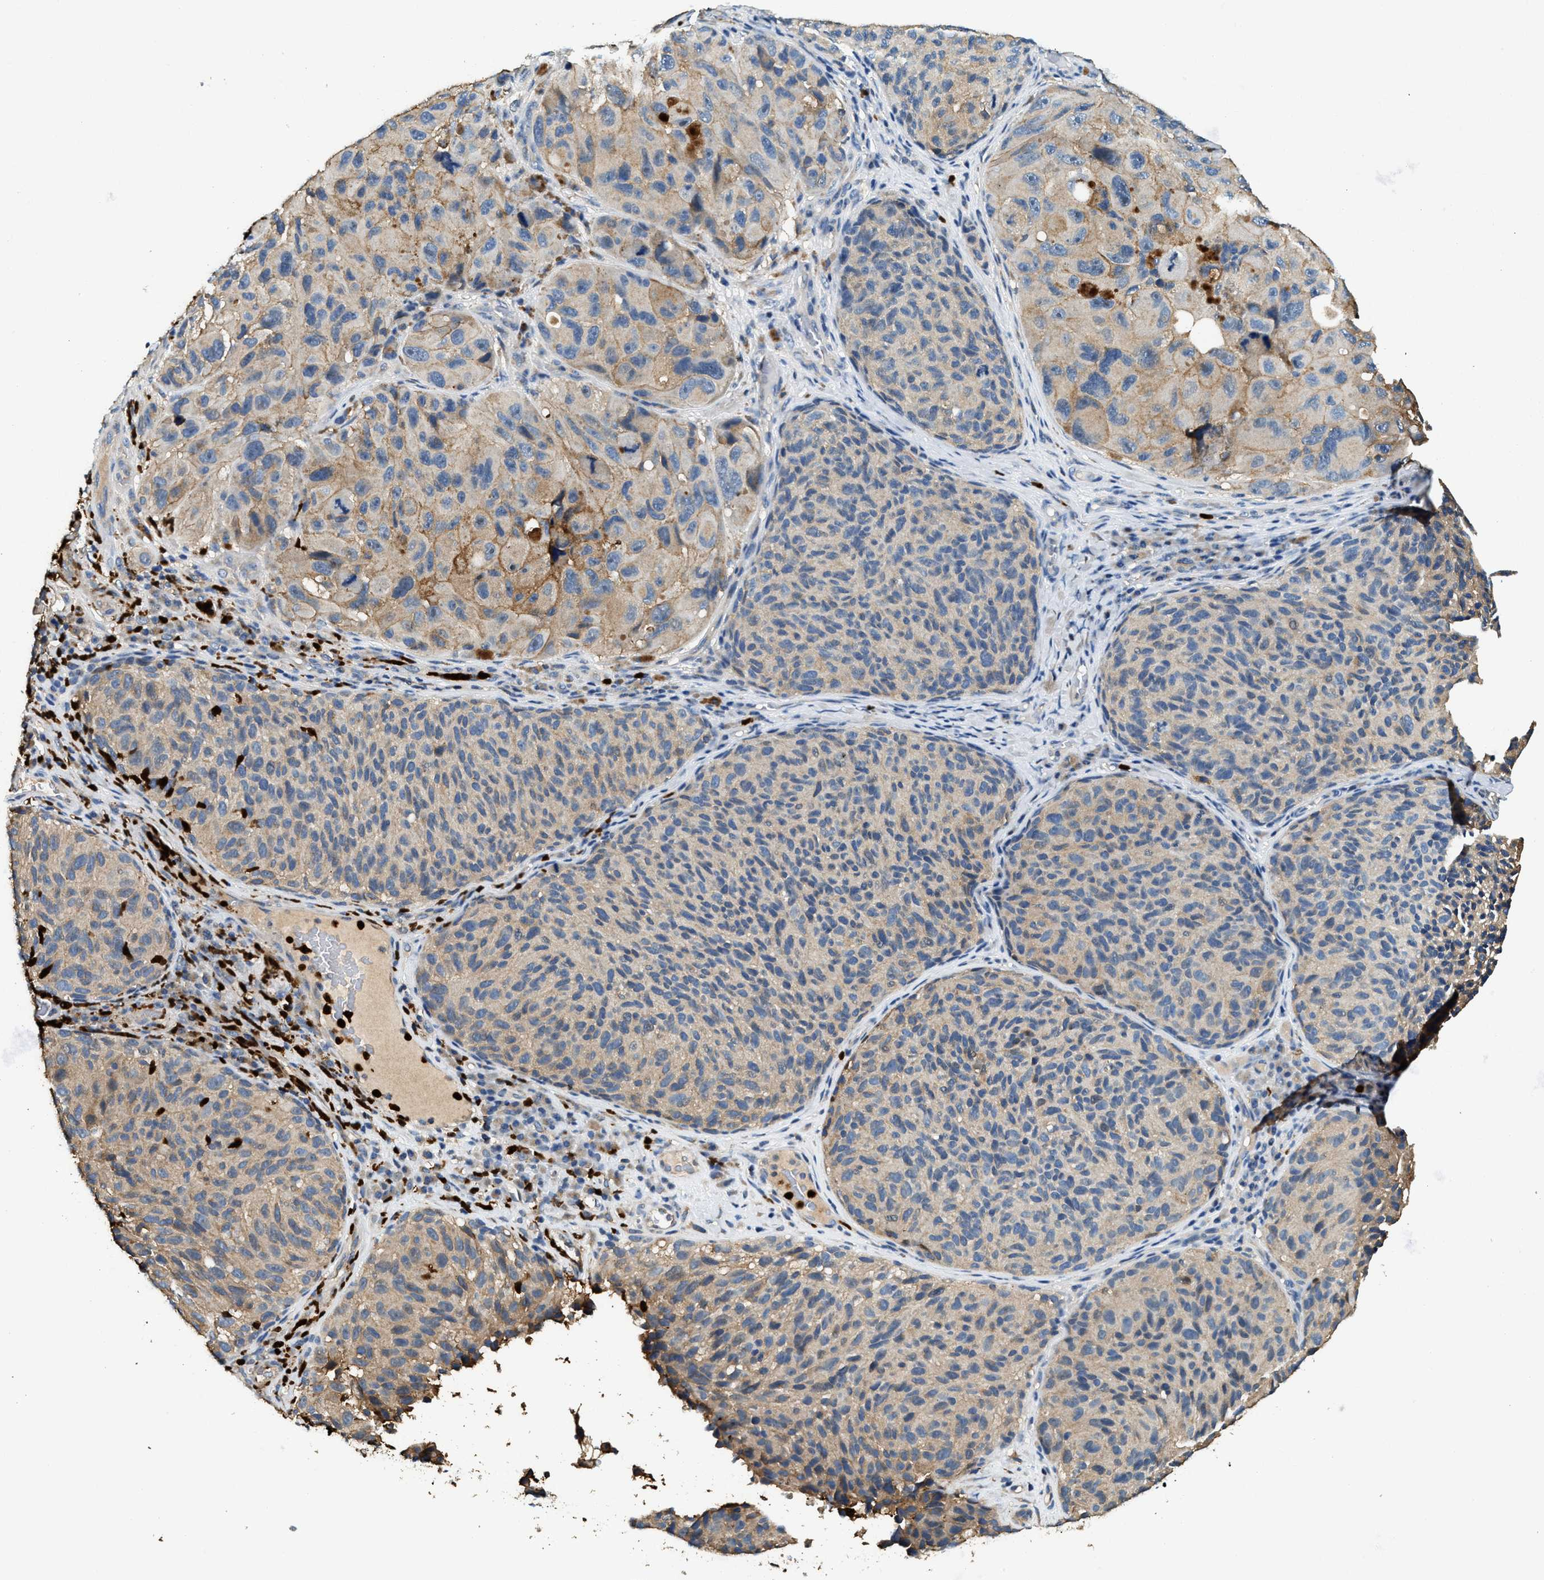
{"staining": {"intensity": "weak", "quantity": ">75%", "location": "cytoplasmic/membranous"}, "tissue": "melanoma", "cell_type": "Tumor cells", "image_type": "cancer", "snomed": [{"axis": "morphology", "description": "Malignant melanoma, NOS"}, {"axis": "topography", "description": "Skin"}], "caption": "Immunohistochemistry (DAB (3,3'-diaminobenzidine)) staining of melanoma exhibits weak cytoplasmic/membranous protein staining in about >75% of tumor cells.", "gene": "ANXA3", "patient": {"sex": "female", "age": 73}}